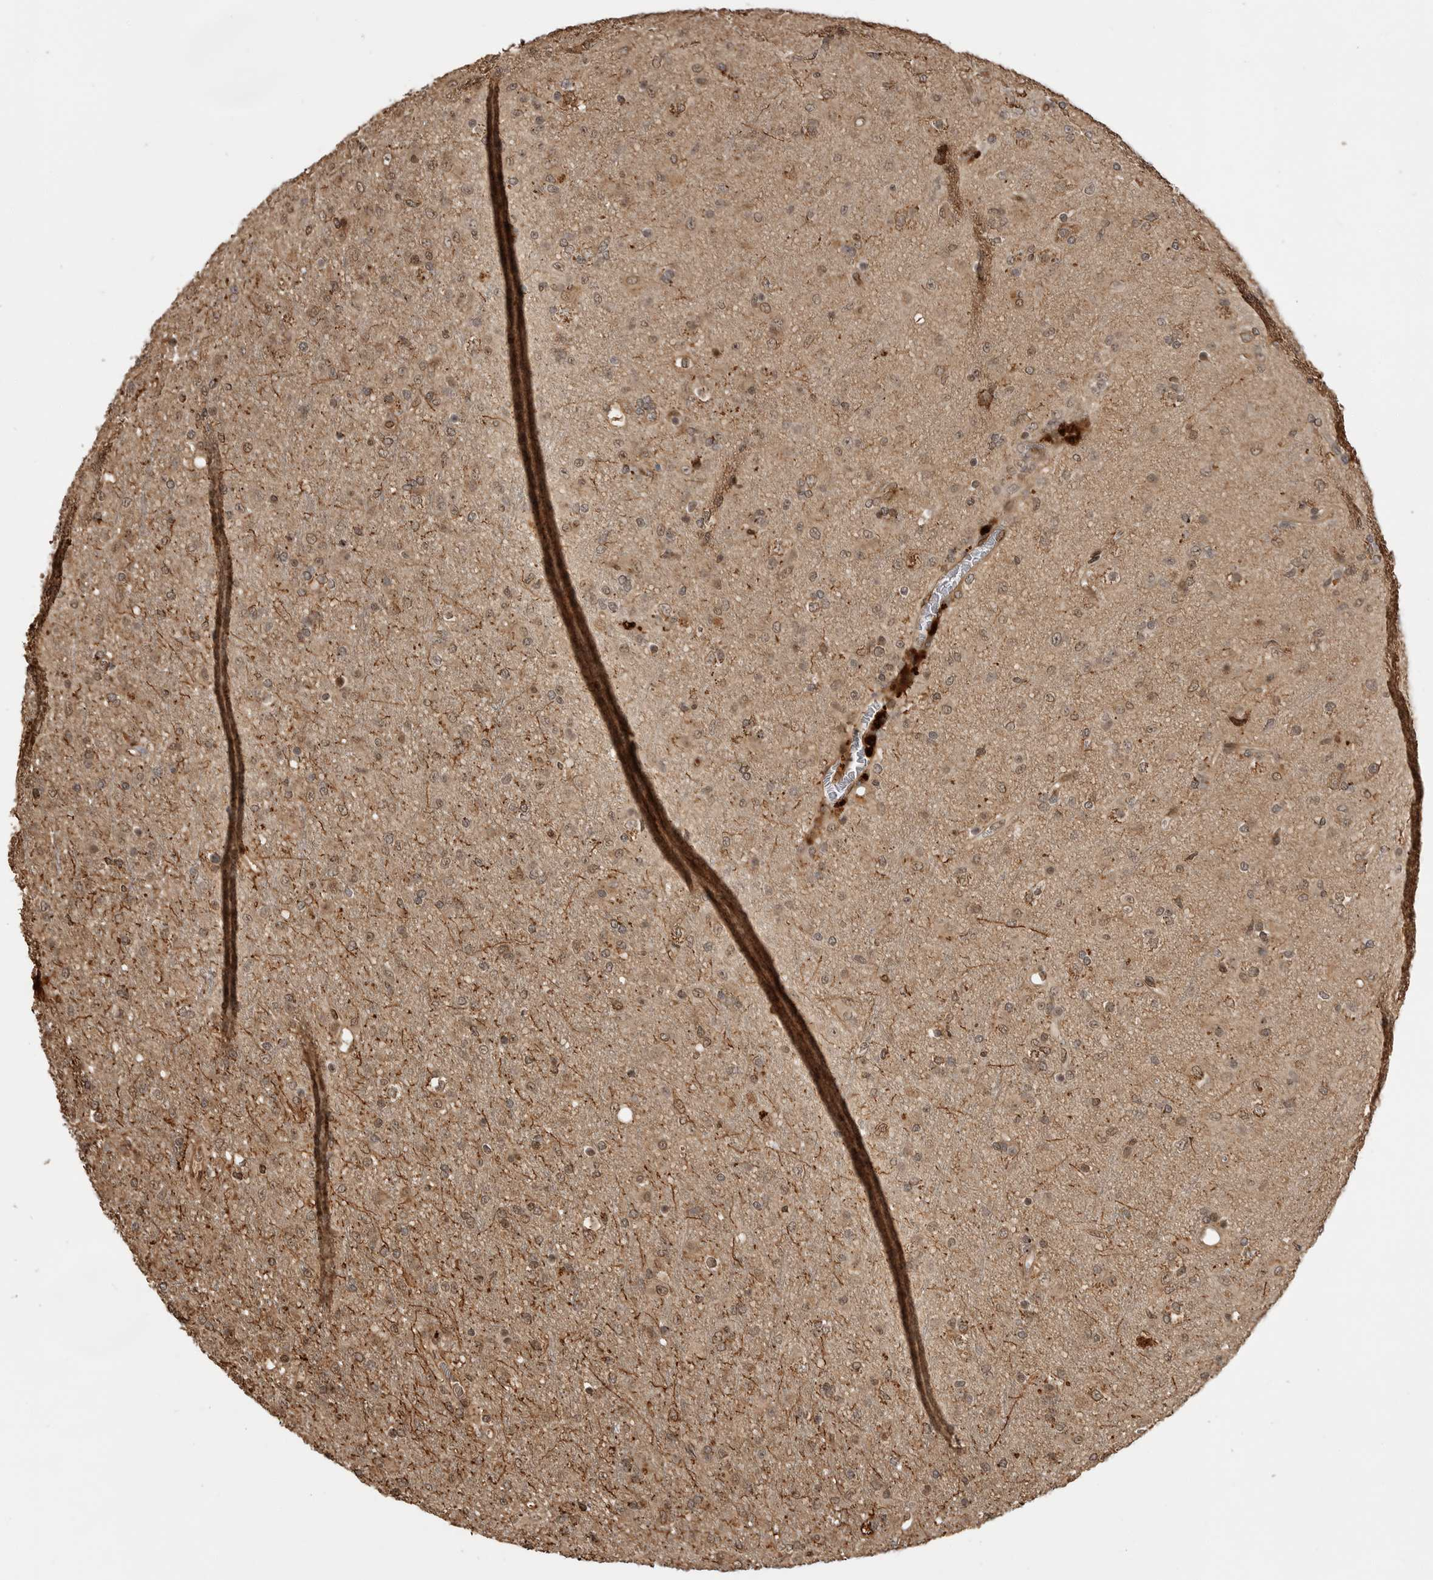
{"staining": {"intensity": "weak", "quantity": "25%-75%", "location": "nuclear"}, "tissue": "glioma", "cell_type": "Tumor cells", "image_type": "cancer", "snomed": [{"axis": "morphology", "description": "Glioma, malignant, Low grade"}, {"axis": "topography", "description": "Brain"}], "caption": "The micrograph displays staining of malignant low-grade glioma, revealing weak nuclear protein staining (brown color) within tumor cells.", "gene": "BMP2K", "patient": {"sex": "male", "age": 65}}